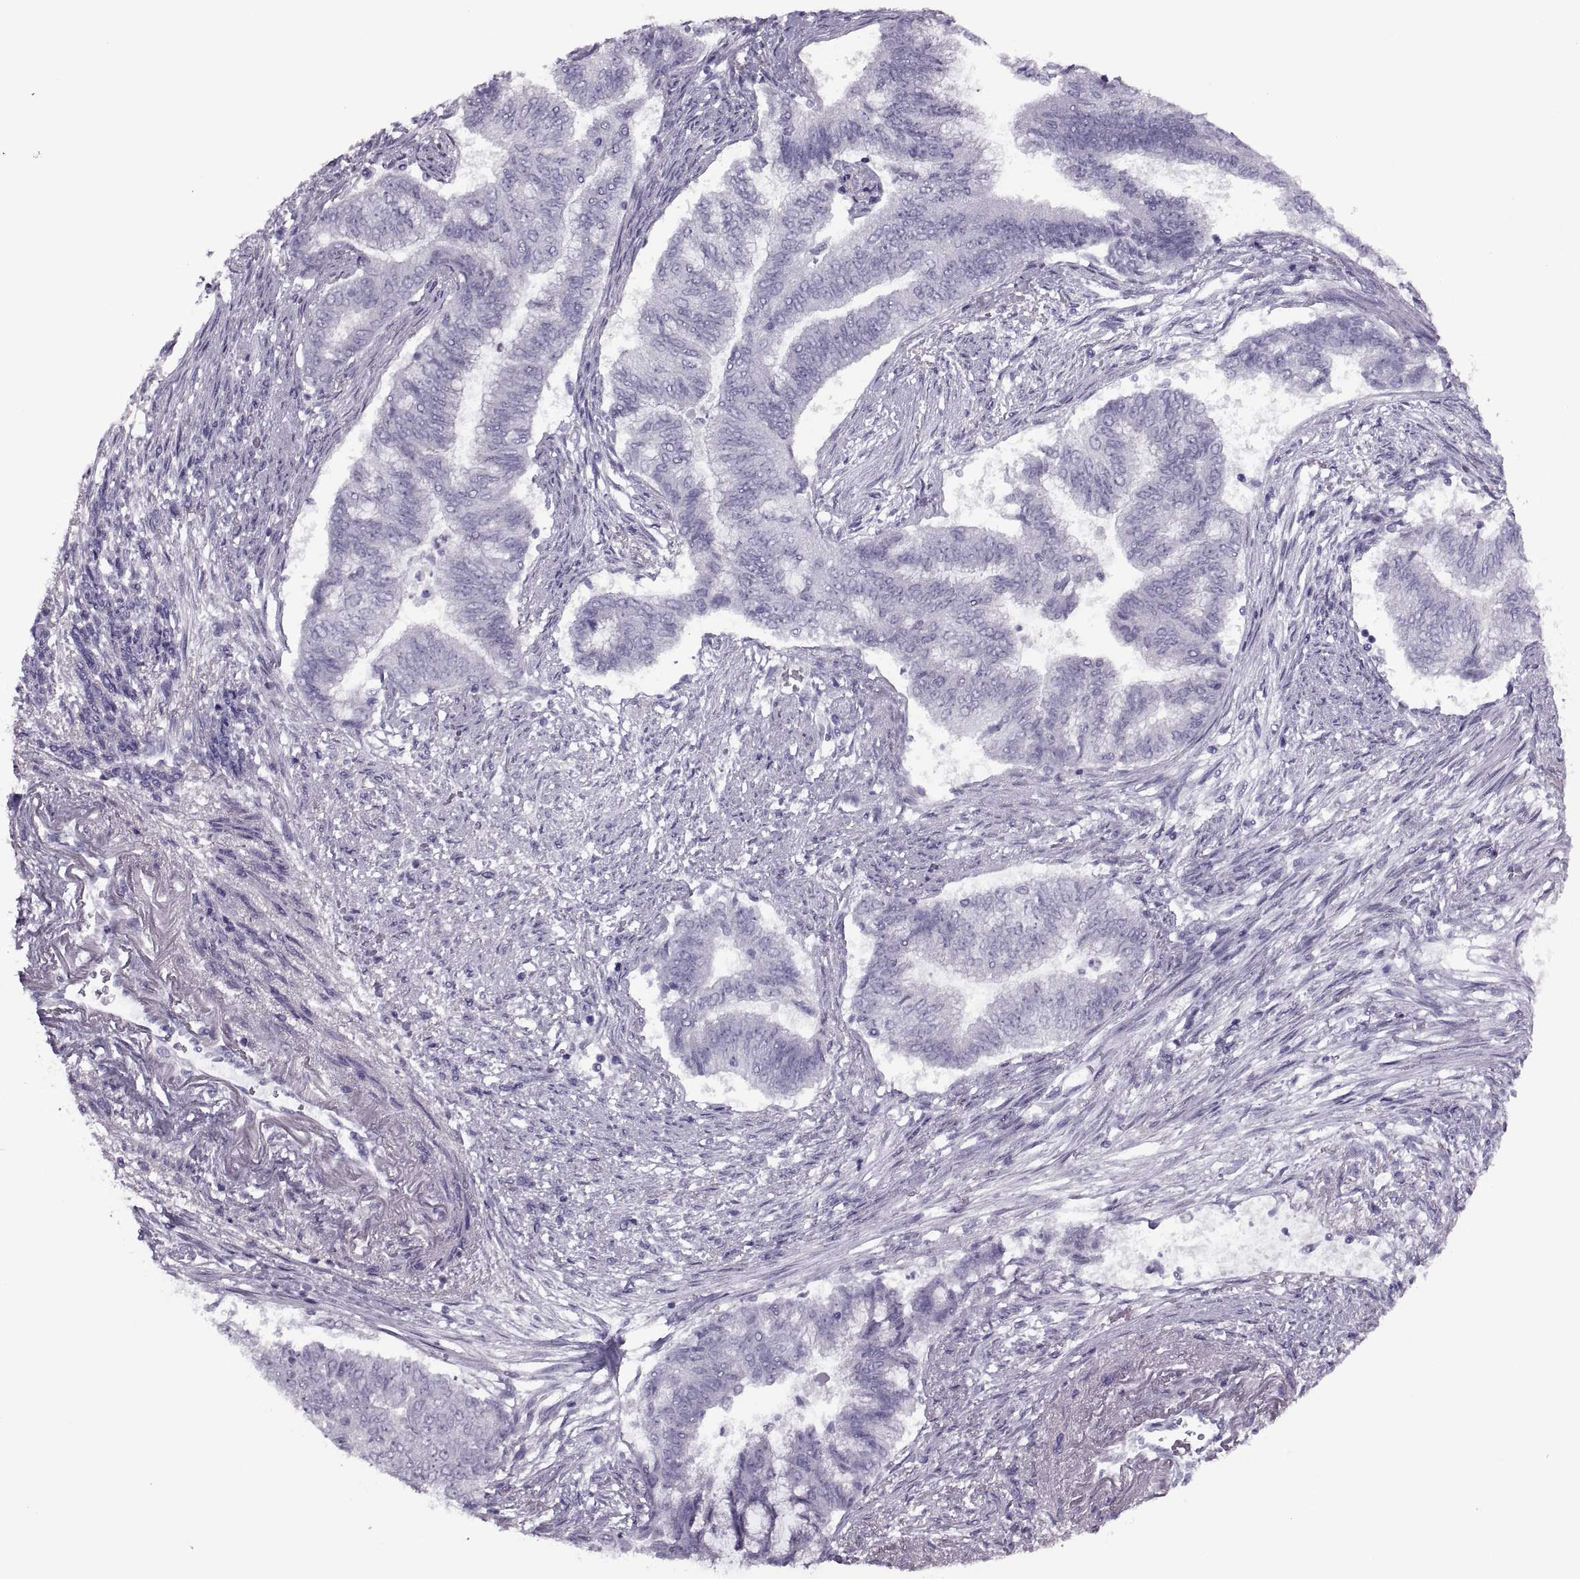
{"staining": {"intensity": "negative", "quantity": "none", "location": "none"}, "tissue": "endometrial cancer", "cell_type": "Tumor cells", "image_type": "cancer", "snomed": [{"axis": "morphology", "description": "Adenocarcinoma, NOS"}, {"axis": "topography", "description": "Endometrium"}], "caption": "There is no significant expression in tumor cells of endometrial cancer (adenocarcinoma).", "gene": "FAM24A", "patient": {"sex": "female", "age": 65}}